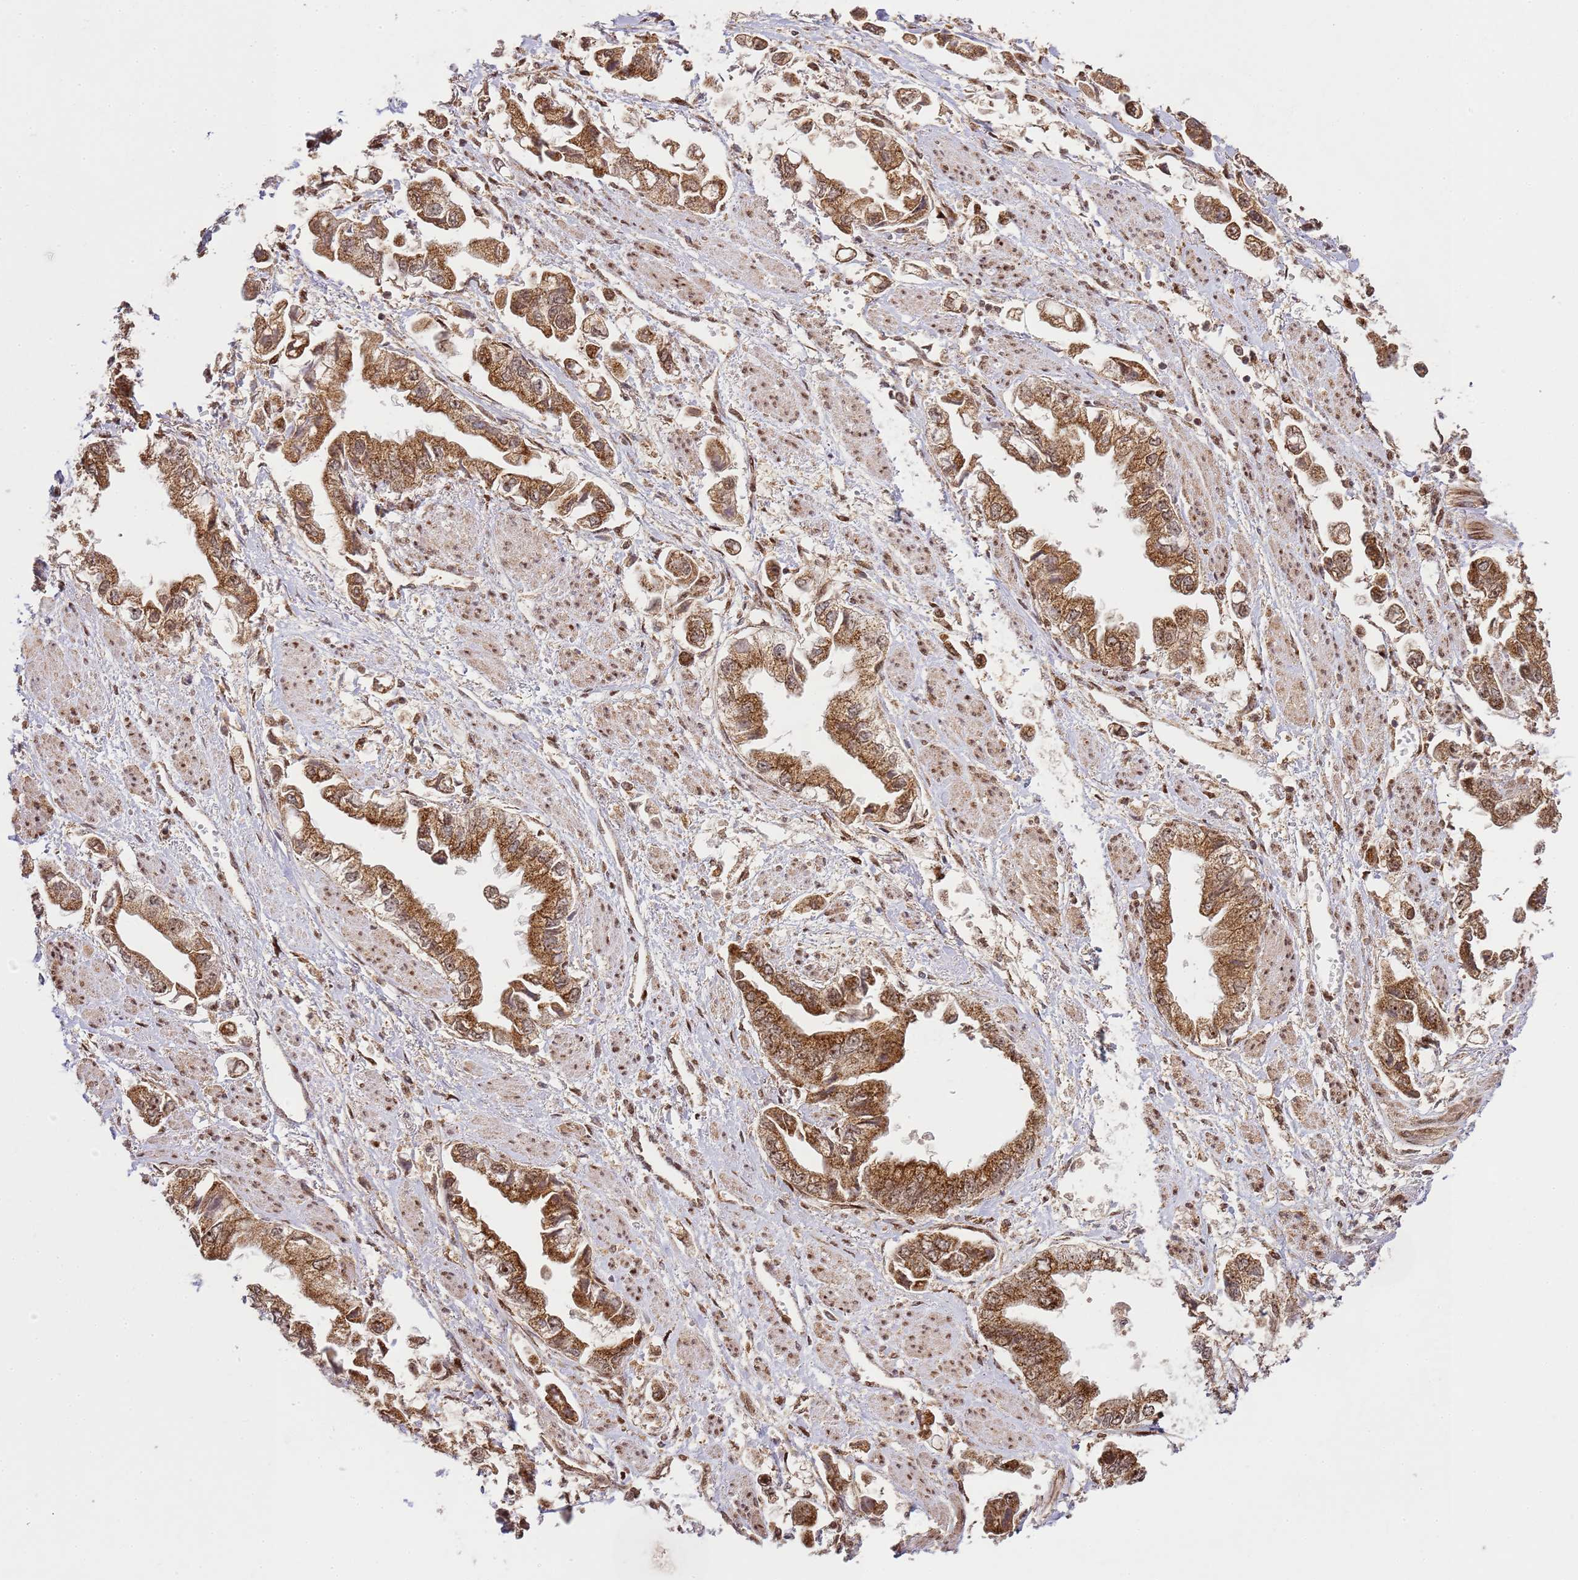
{"staining": {"intensity": "moderate", "quantity": ">75%", "location": "cytoplasmic/membranous"}, "tissue": "stomach cancer", "cell_type": "Tumor cells", "image_type": "cancer", "snomed": [{"axis": "morphology", "description": "Adenocarcinoma, NOS"}, {"axis": "topography", "description": "Stomach"}], "caption": "An image of human stomach cancer stained for a protein demonstrates moderate cytoplasmic/membranous brown staining in tumor cells.", "gene": "PEX14", "patient": {"sex": "male", "age": 62}}